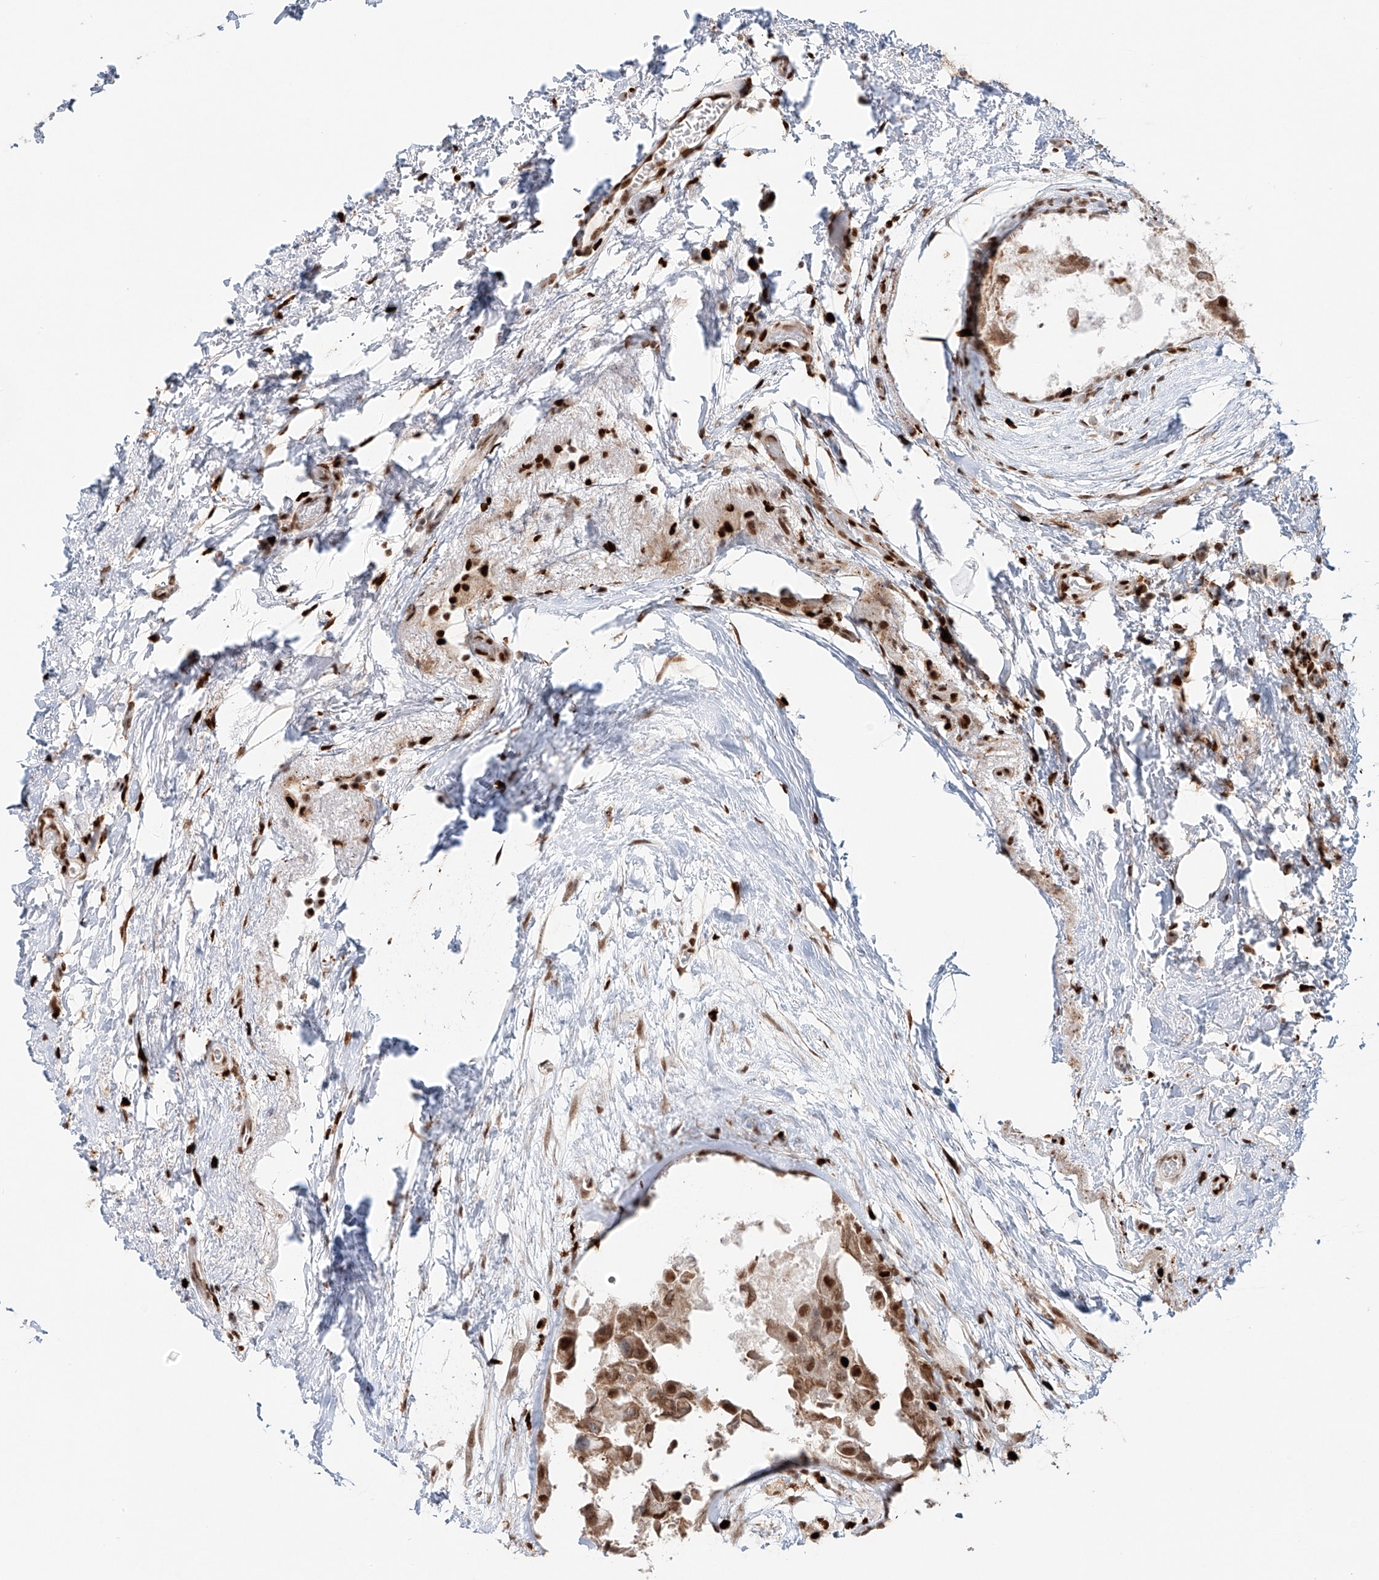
{"staining": {"intensity": "moderate", "quantity": ">75%", "location": "cytoplasmic/membranous,nuclear"}, "tissue": "breast cancer", "cell_type": "Tumor cells", "image_type": "cancer", "snomed": [{"axis": "morphology", "description": "Duct carcinoma"}, {"axis": "topography", "description": "Breast"}], "caption": "IHC staining of infiltrating ductal carcinoma (breast), which exhibits medium levels of moderate cytoplasmic/membranous and nuclear staining in approximately >75% of tumor cells indicating moderate cytoplasmic/membranous and nuclear protein staining. The staining was performed using DAB (3,3'-diaminobenzidine) (brown) for protein detection and nuclei were counterstained in hematoxylin (blue).", "gene": "DZIP1L", "patient": {"sex": "female", "age": 62}}